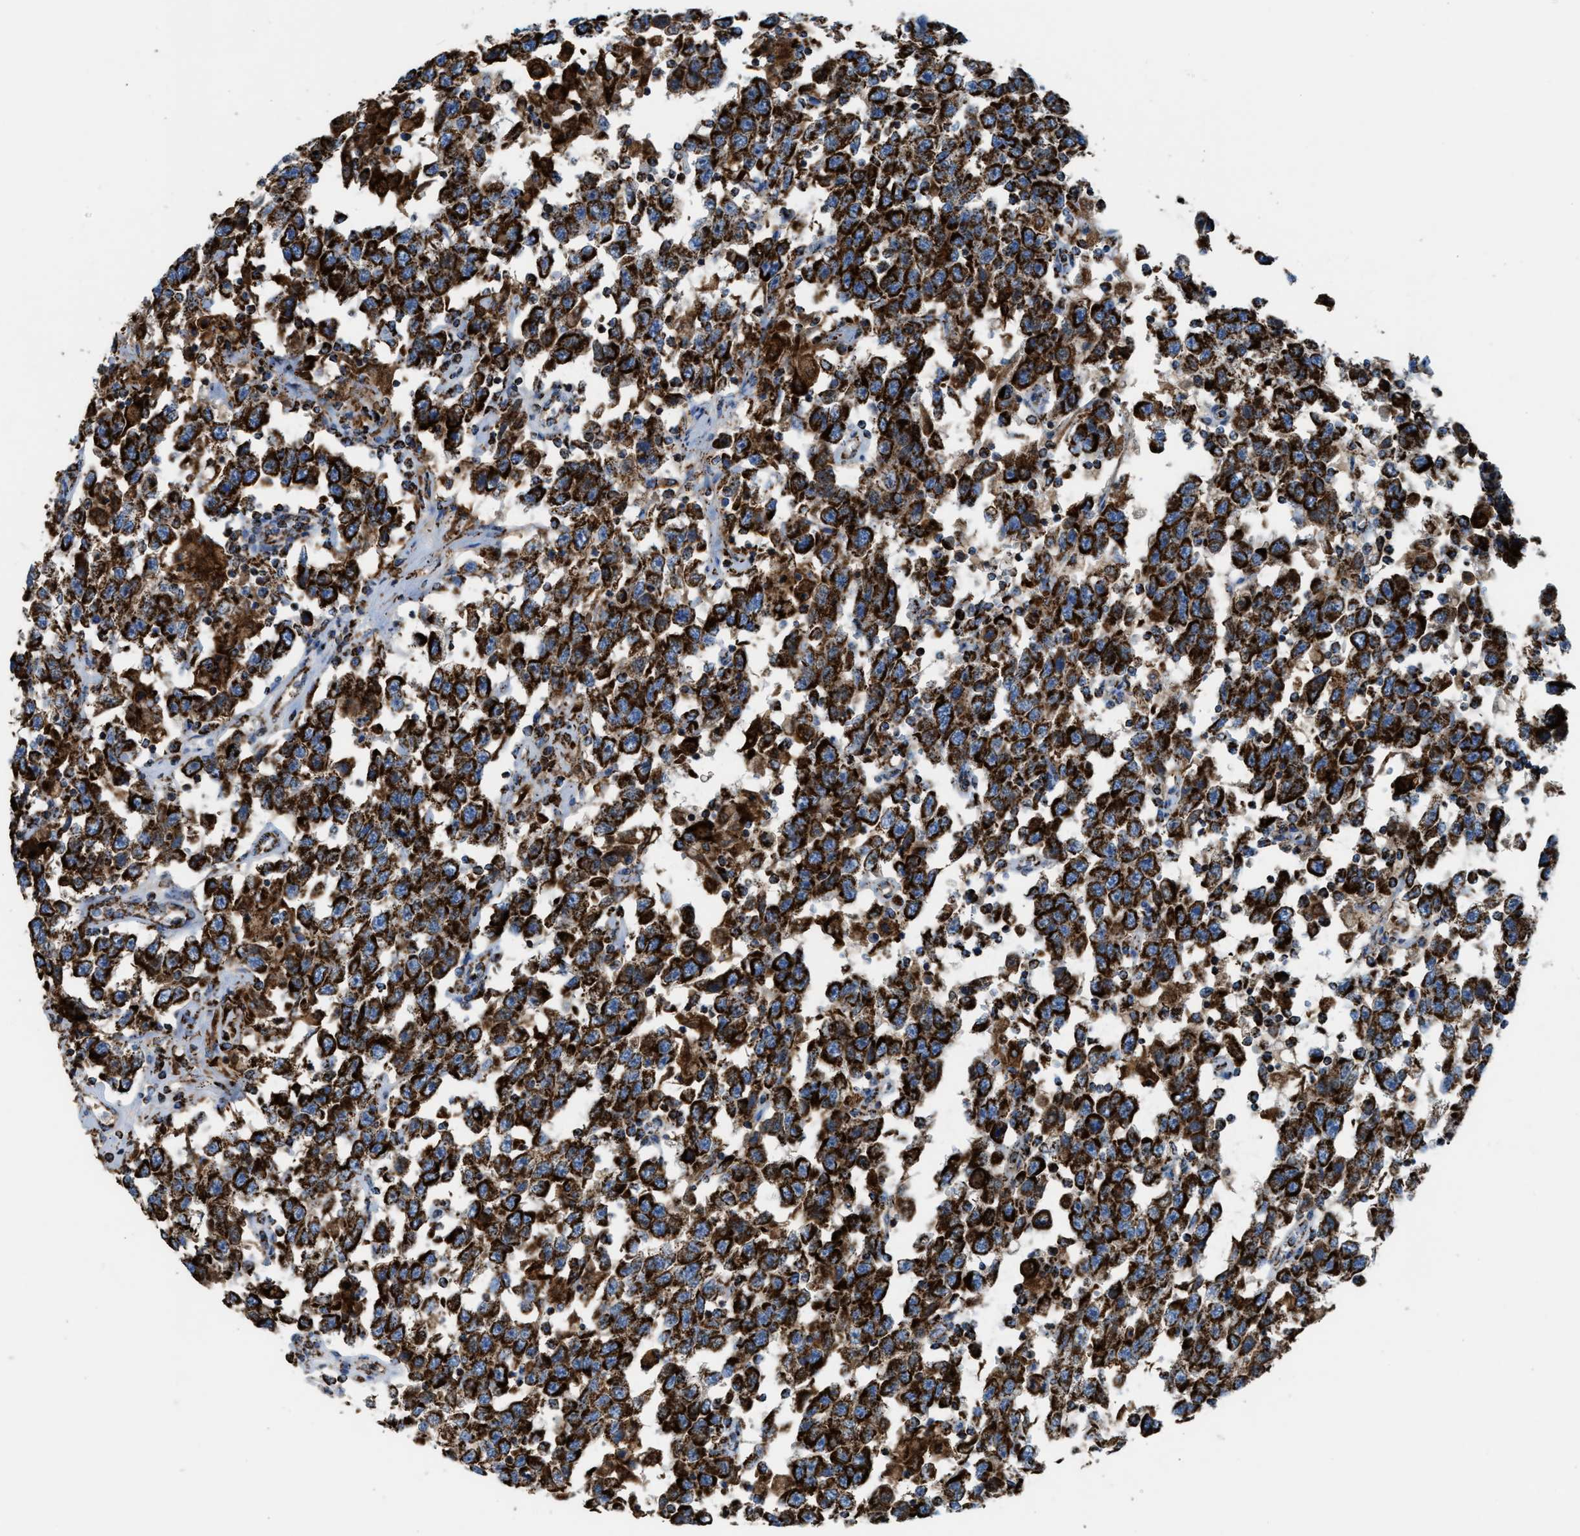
{"staining": {"intensity": "strong", "quantity": ">75%", "location": "cytoplasmic/membranous"}, "tissue": "testis cancer", "cell_type": "Tumor cells", "image_type": "cancer", "snomed": [{"axis": "morphology", "description": "Seminoma, NOS"}, {"axis": "topography", "description": "Testis"}], "caption": "High-magnification brightfield microscopy of seminoma (testis) stained with DAB (3,3'-diaminobenzidine) (brown) and counterstained with hematoxylin (blue). tumor cells exhibit strong cytoplasmic/membranous positivity is appreciated in about>75% of cells.", "gene": "ECHS1", "patient": {"sex": "male", "age": 41}}